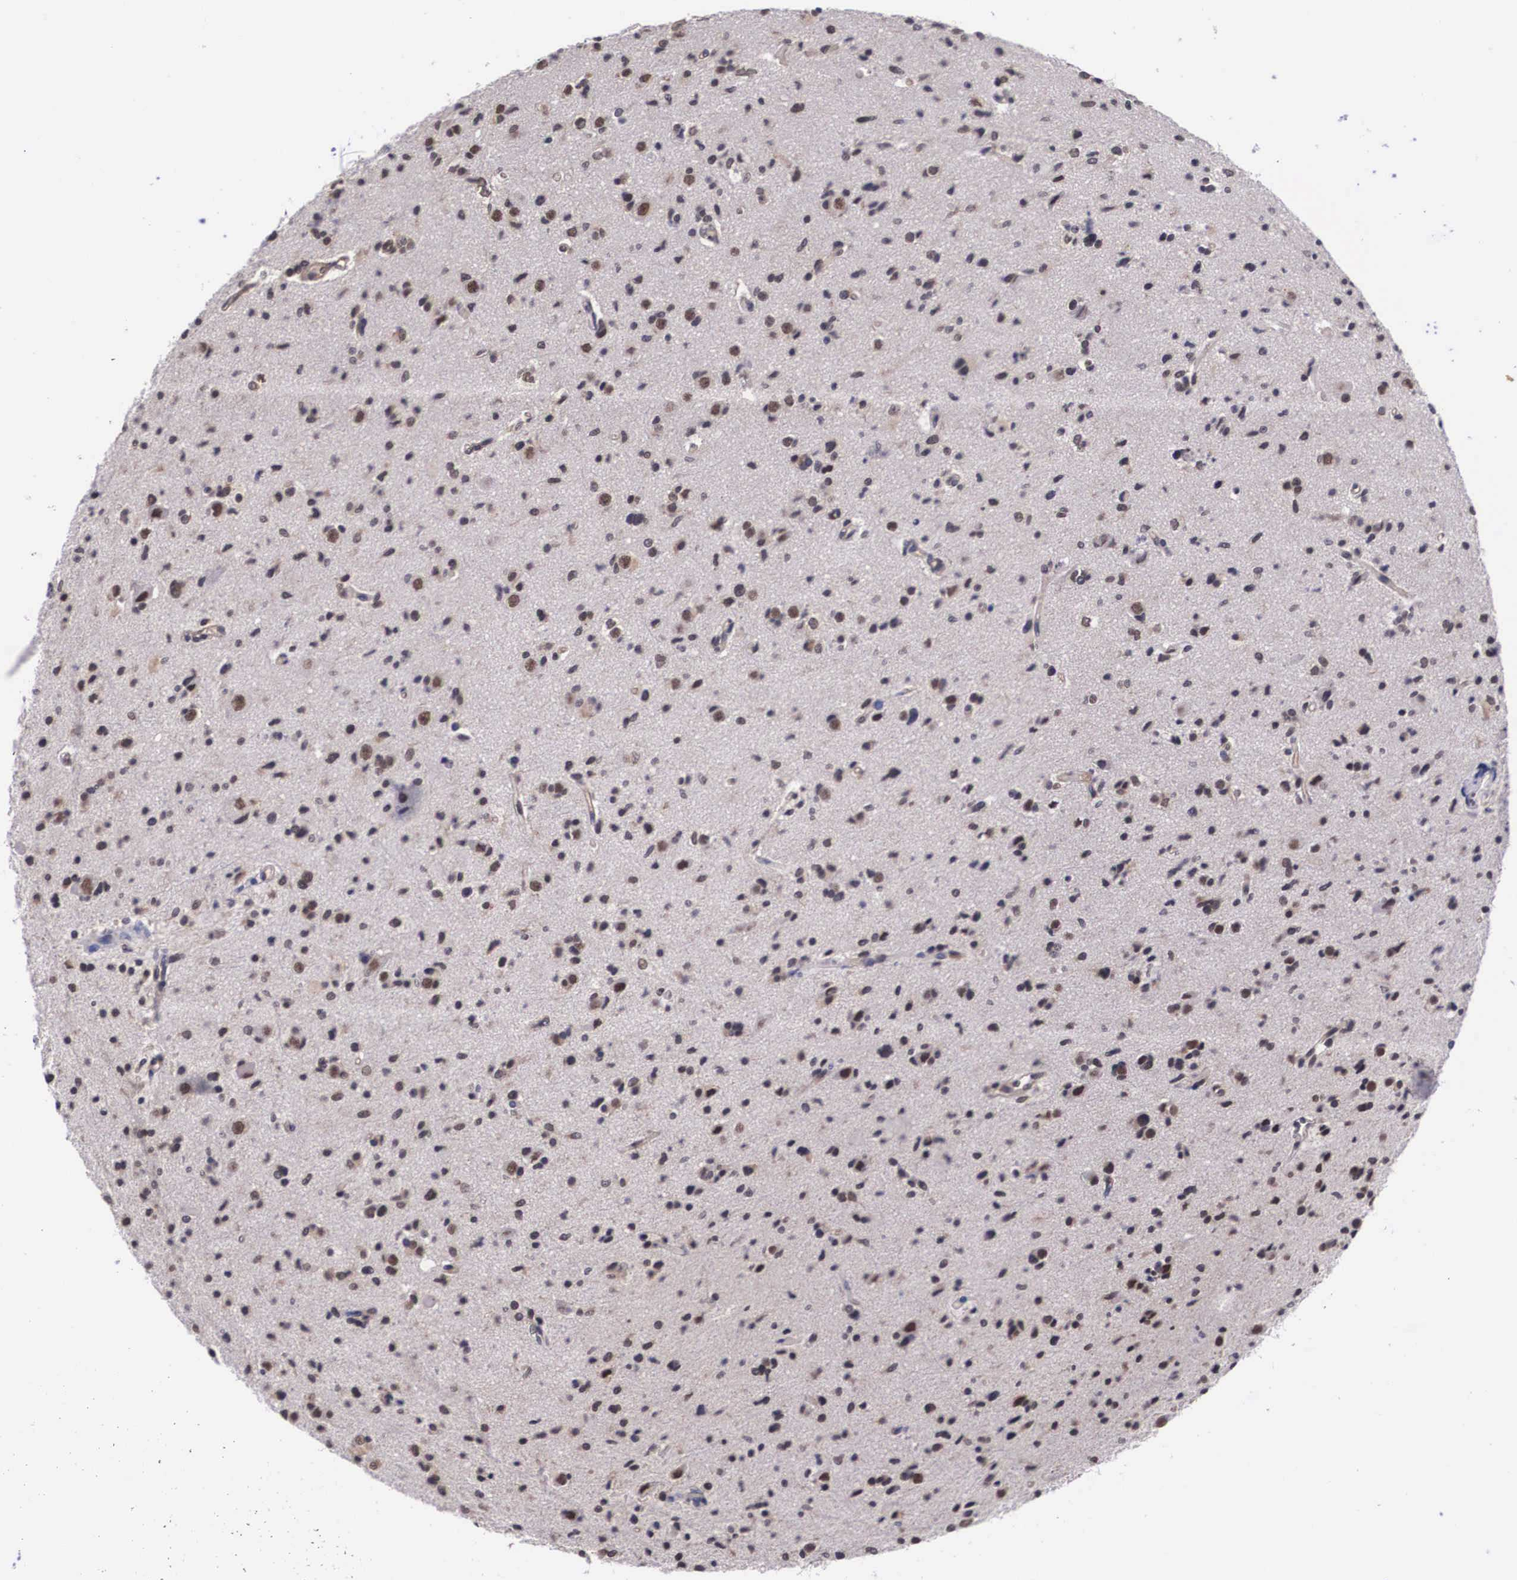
{"staining": {"intensity": "moderate", "quantity": "25%-75%", "location": "cytoplasmic/membranous,nuclear"}, "tissue": "glioma", "cell_type": "Tumor cells", "image_type": "cancer", "snomed": [{"axis": "morphology", "description": "Glioma, malignant, Low grade"}, {"axis": "topography", "description": "Brain"}], "caption": "Malignant glioma (low-grade) was stained to show a protein in brown. There is medium levels of moderate cytoplasmic/membranous and nuclear positivity in approximately 25%-75% of tumor cells. The staining was performed using DAB, with brown indicating positive protein expression. Nuclei are stained blue with hematoxylin.", "gene": "OTX2", "patient": {"sex": "female", "age": 46}}